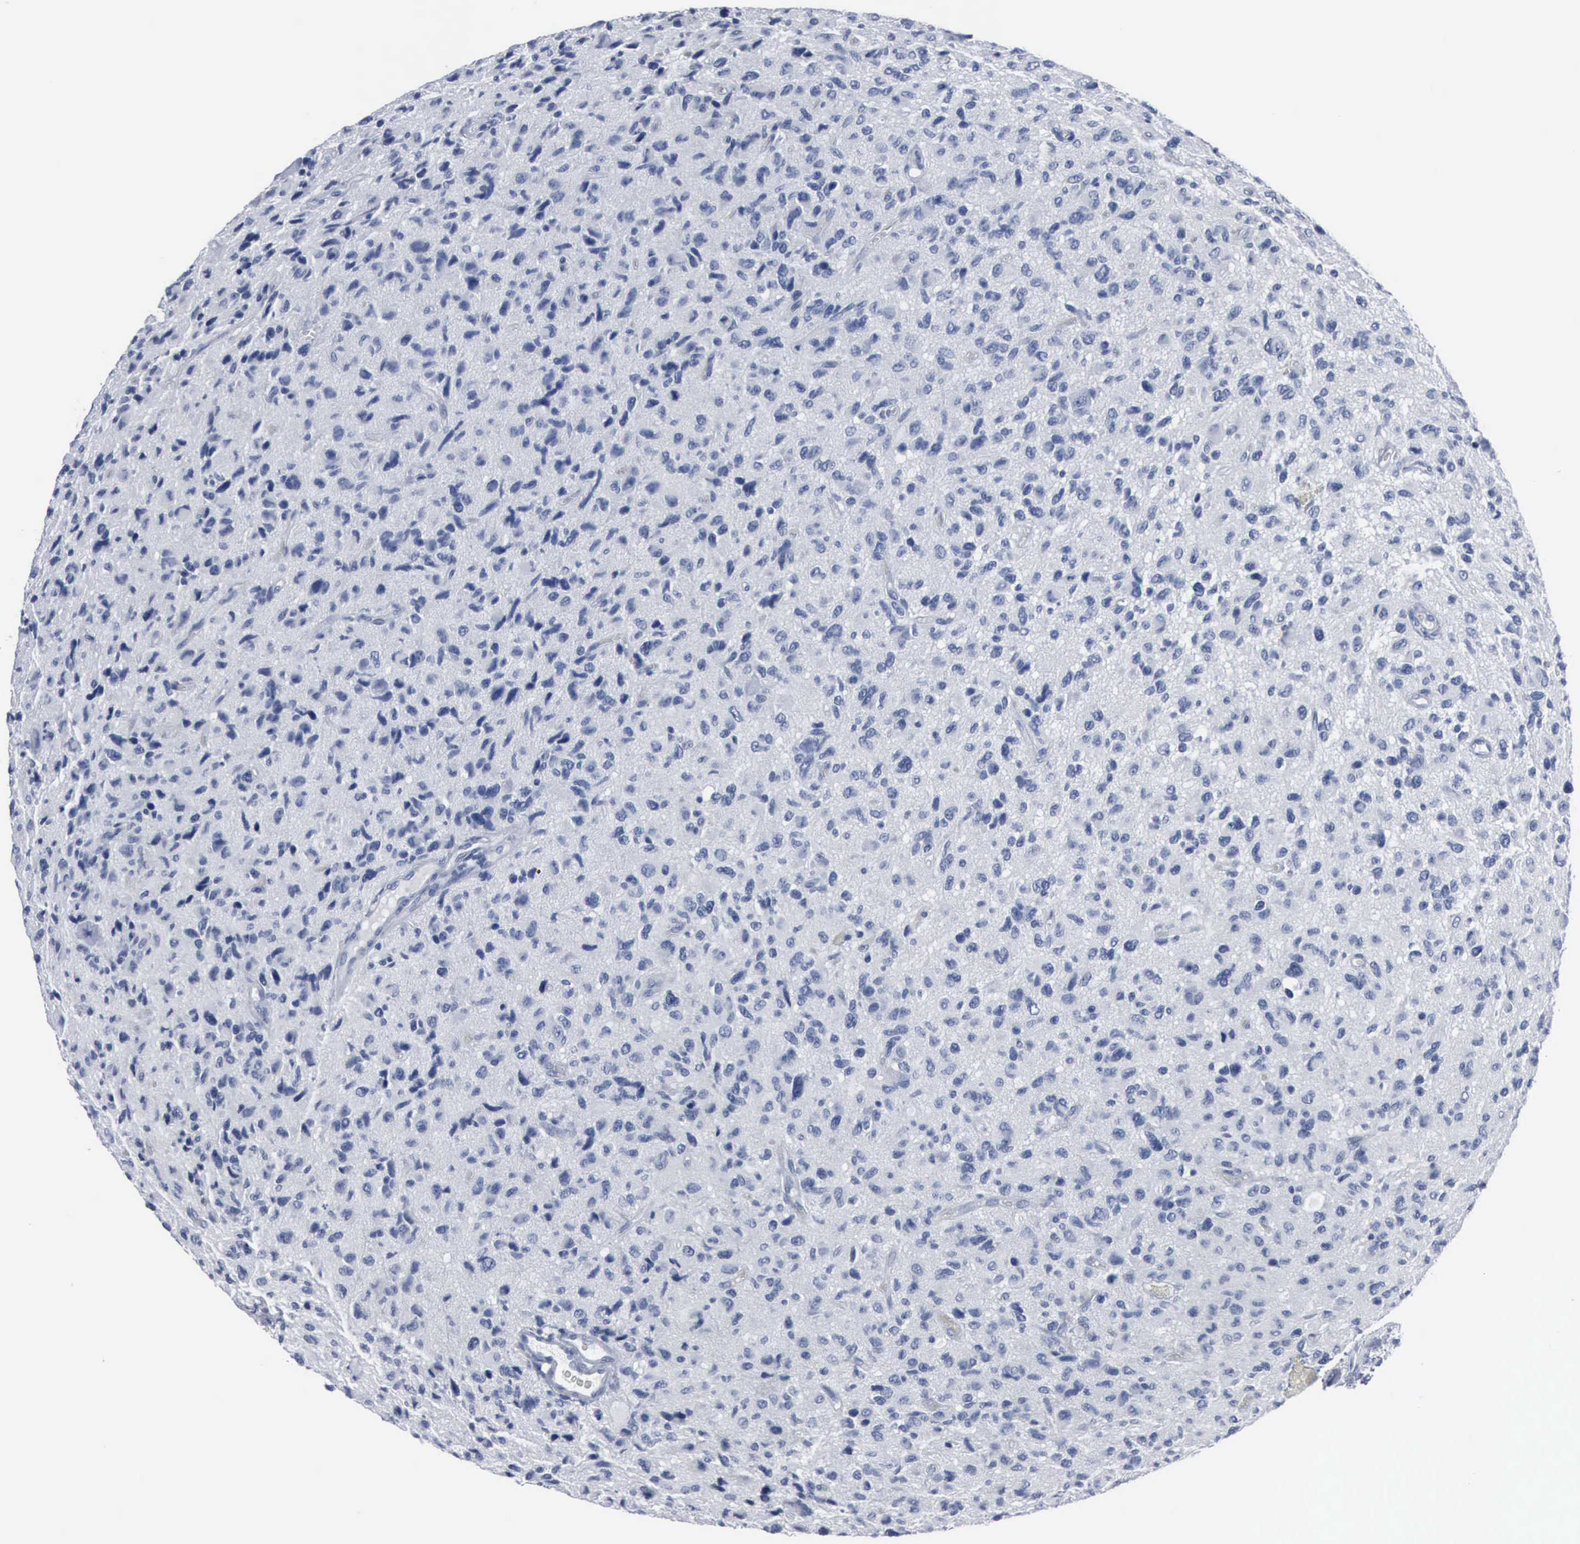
{"staining": {"intensity": "negative", "quantity": "none", "location": "none"}, "tissue": "glioma", "cell_type": "Tumor cells", "image_type": "cancer", "snomed": [{"axis": "morphology", "description": "Glioma, malignant, High grade"}, {"axis": "topography", "description": "Brain"}], "caption": "High-grade glioma (malignant) stained for a protein using immunohistochemistry demonstrates no staining tumor cells.", "gene": "DMD", "patient": {"sex": "female", "age": 60}}